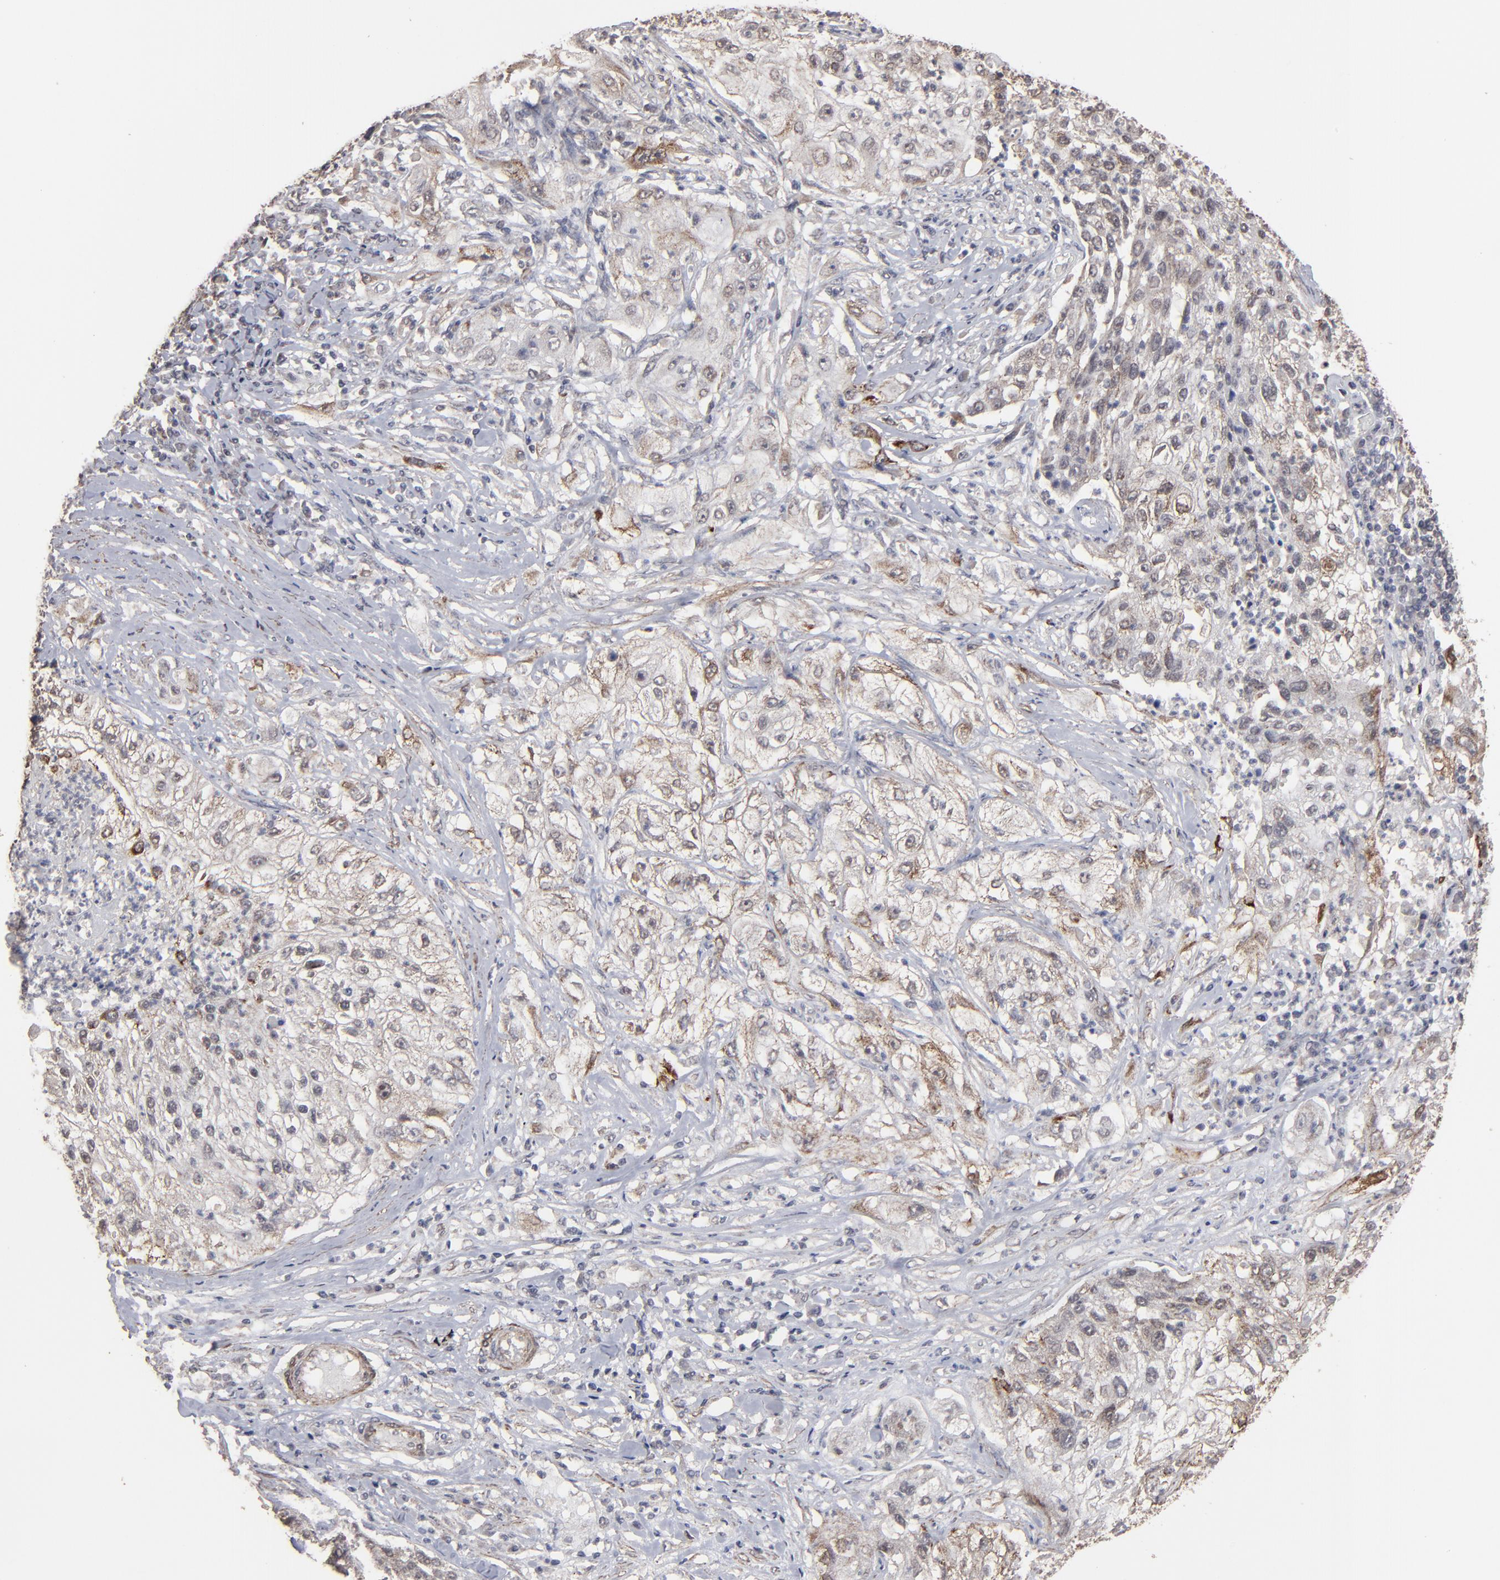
{"staining": {"intensity": "weak", "quantity": ">75%", "location": "cytoplasmic/membranous,nuclear"}, "tissue": "lung cancer", "cell_type": "Tumor cells", "image_type": "cancer", "snomed": [{"axis": "morphology", "description": "Inflammation, NOS"}, {"axis": "morphology", "description": "Squamous cell carcinoma, NOS"}, {"axis": "topography", "description": "Lymph node"}, {"axis": "topography", "description": "Soft tissue"}, {"axis": "topography", "description": "Lung"}], "caption": "Squamous cell carcinoma (lung) tissue displays weak cytoplasmic/membranous and nuclear staining in approximately >75% of tumor cells, visualized by immunohistochemistry.", "gene": "BNIP3", "patient": {"sex": "male", "age": 66}}